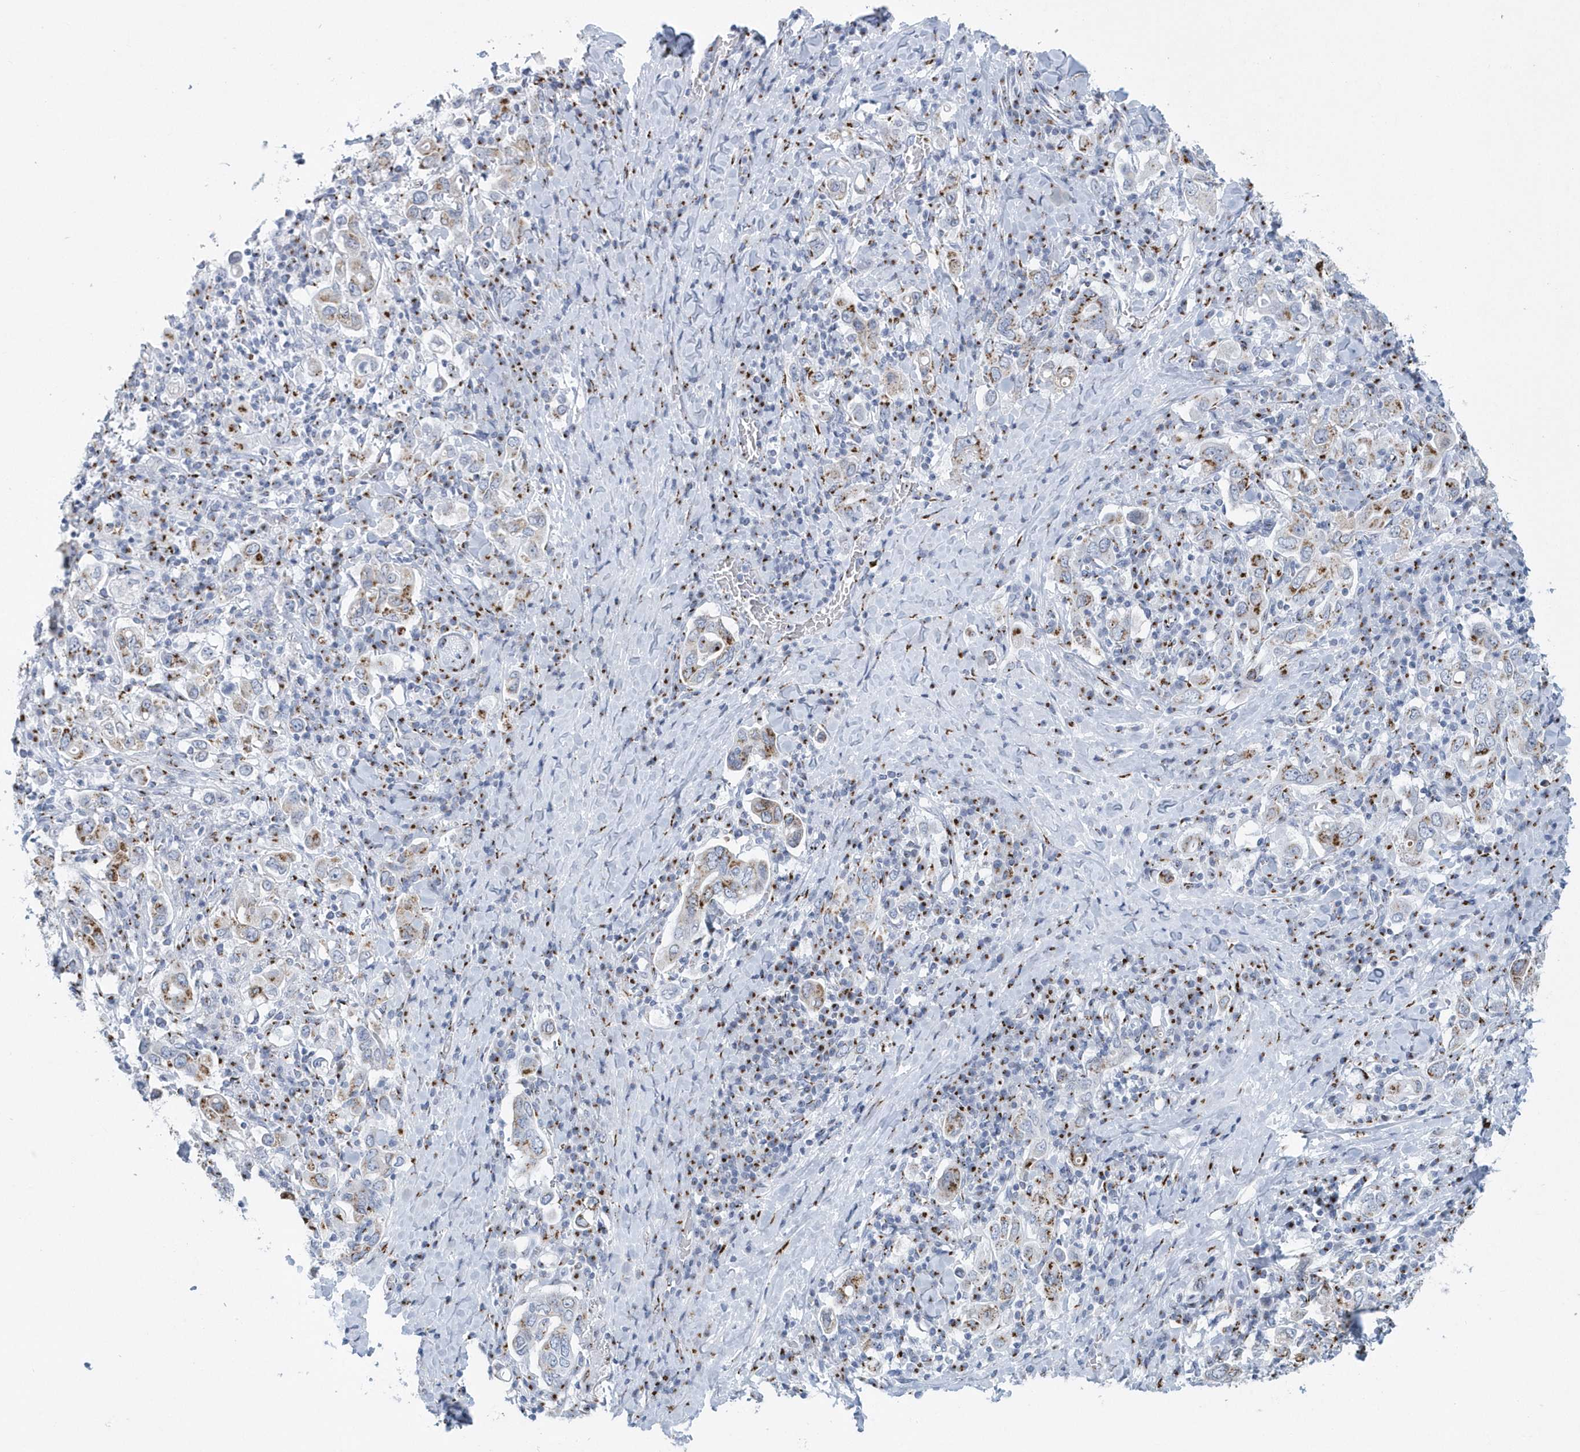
{"staining": {"intensity": "moderate", "quantity": "<25%", "location": "cytoplasmic/membranous"}, "tissue": "stomach cancer", "cell_type": "Tumor cells", "image_type": "cancer", "snomed": [{"axis": "morphology", "description": "Adenocarcinoma, NOS"}, {"axis": "topography", "description": "Stomach, upper"}], "caption": "This is a micrograph of IHC staining of stomach cancer, which shows moderate positivity in the cytoplasmic/membranous of tumor cells.", "gene": "SLX9", "patient": {"sex": "male", "age": 62}}